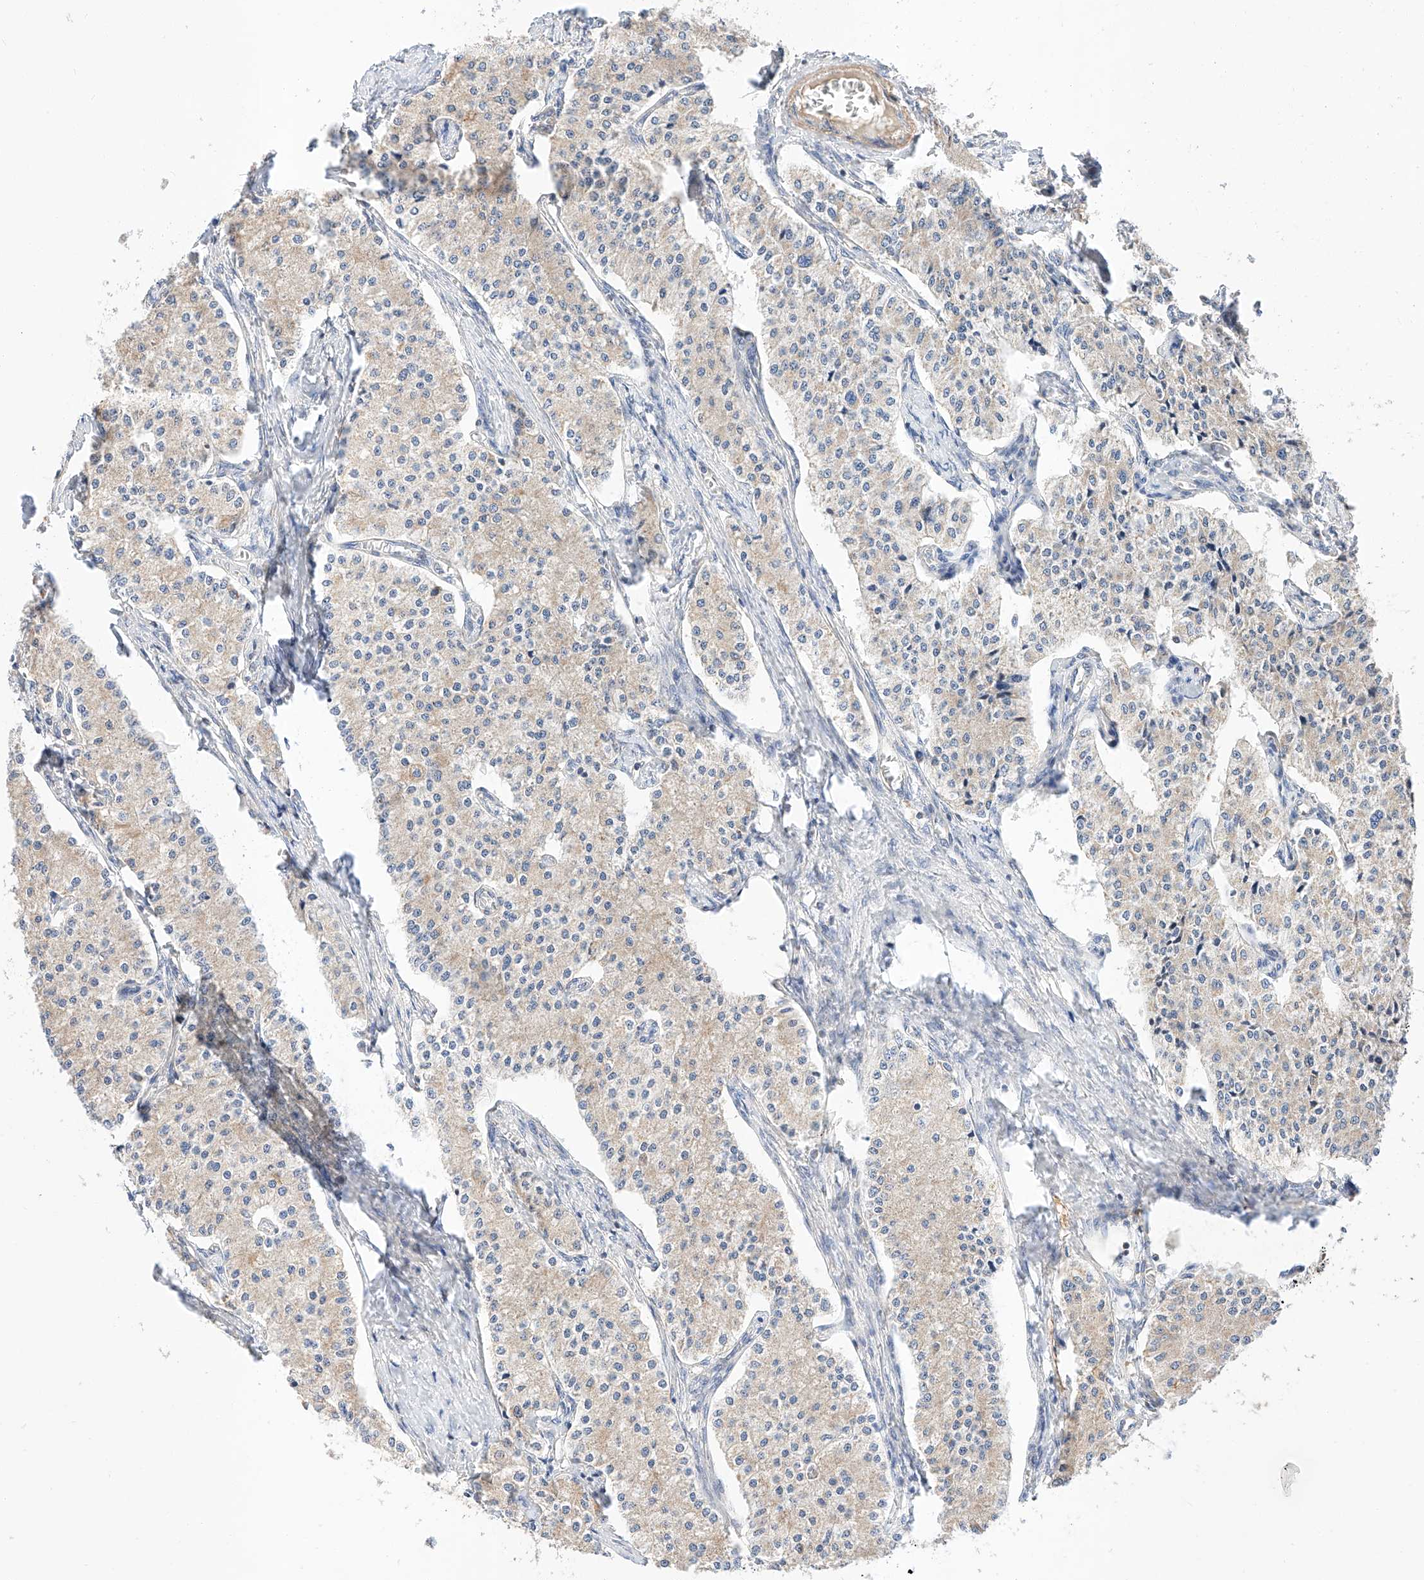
{"staining": {"intensity": "negative", "quantity": "none", "location": "none"}, "tissue": "carcinoid", "cell_type": "Tumor cells", "image_type": "cancer", "snomed": [{"axis": "morphology", "description": "Carcinoid, malignant, NOS"}, {"axis": "topography", "description": "Colon"}], "caption": "An immunohistochemistry histopathology image of malignant carcinoid is shown. There is no staining in tumor cells of malignant carcinoid.", "gene": "C6orf118", "patient": {"sex": "female", "age": 52}}